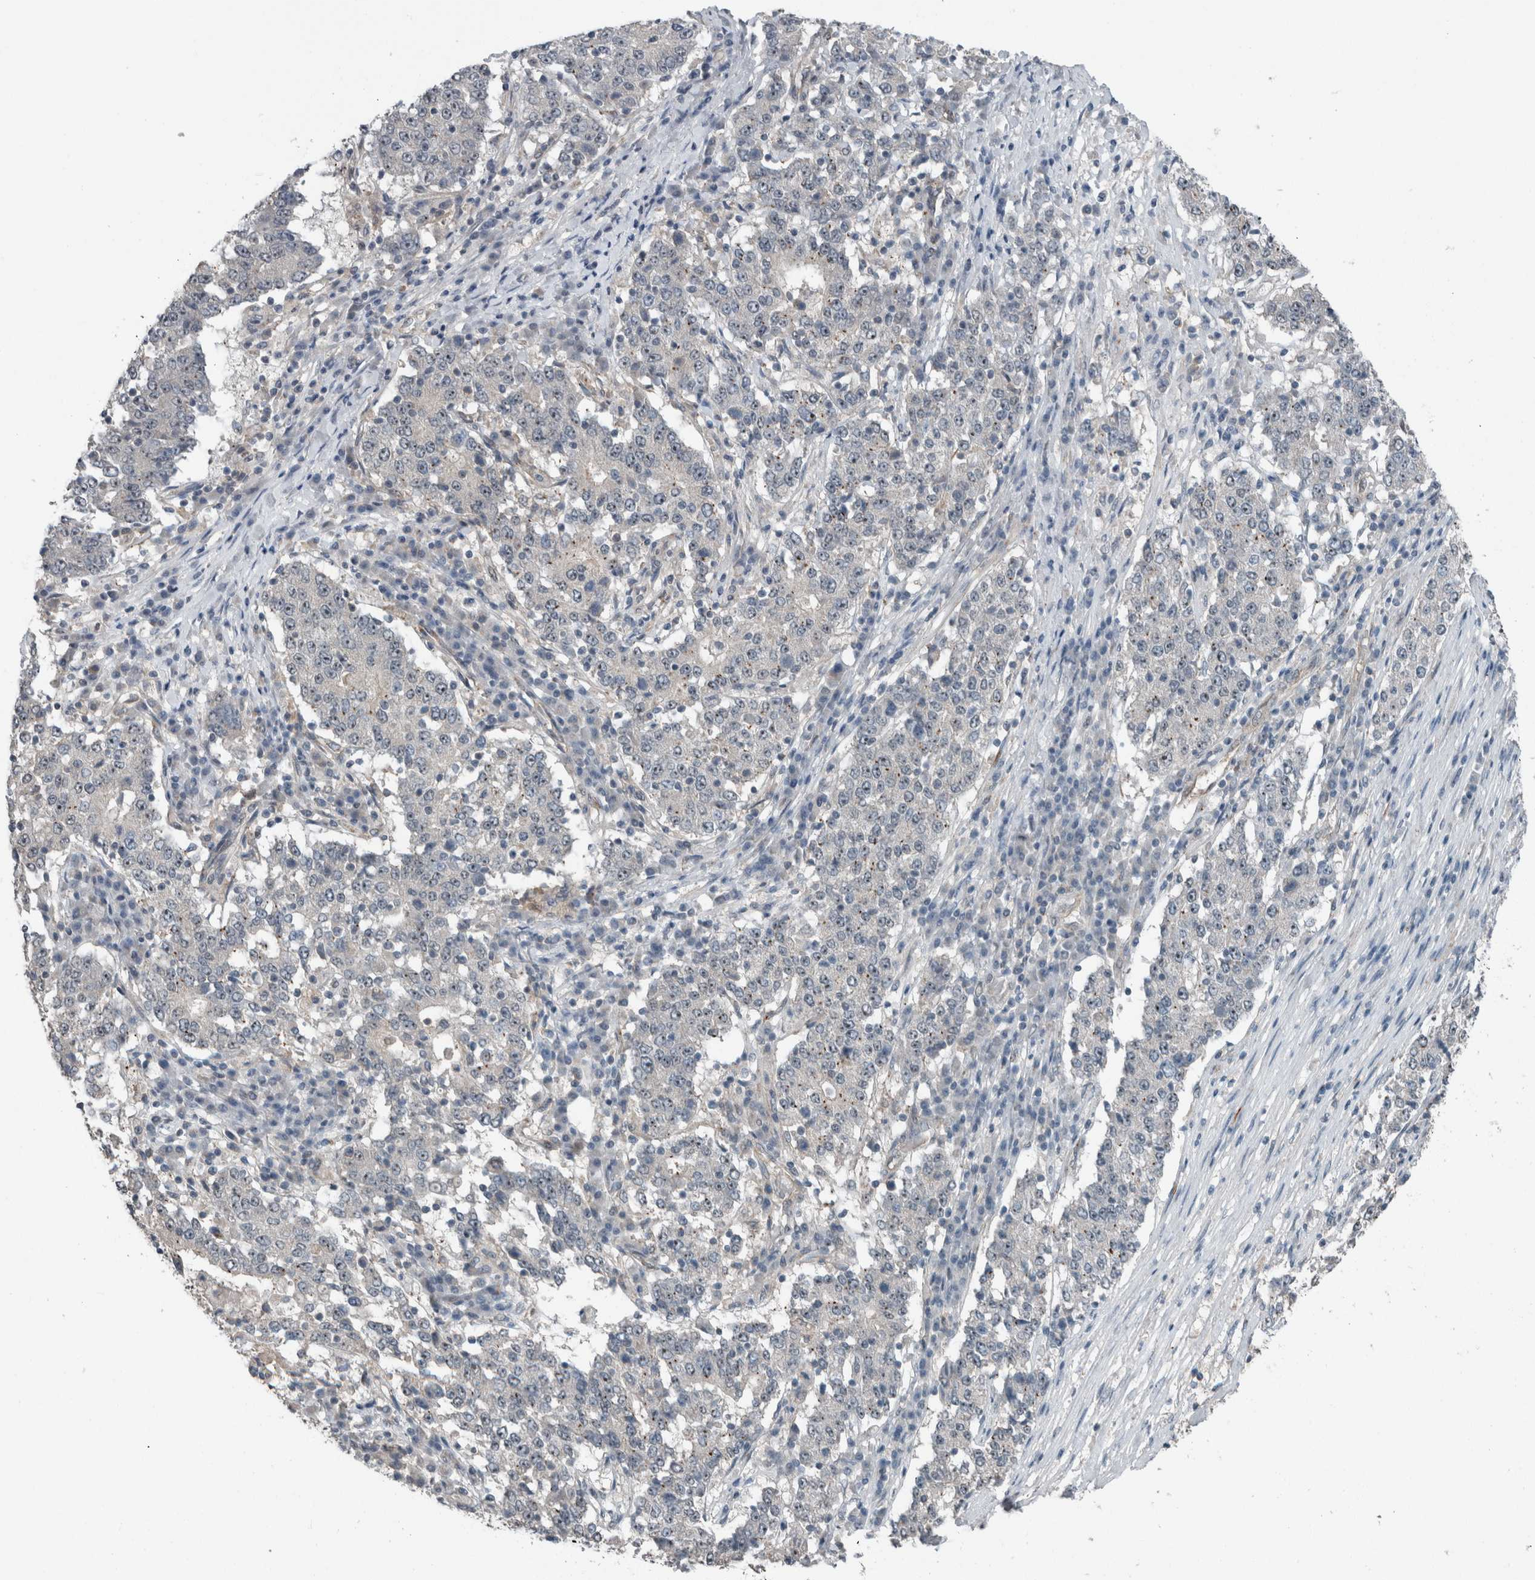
{"staining": {"intensity": "negative", "quantity": "none", "location": "none"}, "tissue": "stomach cancer", "cell_type": "Tumor cells", "image_type": "cancer", "snomed": [{"axis": "morphology", "description": "Adenocarcinoma, NOS"}, {"axis": "topography", "description": "Stomach"}], "caption": "Human stomach adenocarcinoma stained for a protein using IHC demonstrates no expression in tumor cells.", "gene": "MYO1E", "patient": {"sex": "male", "age": 59}}